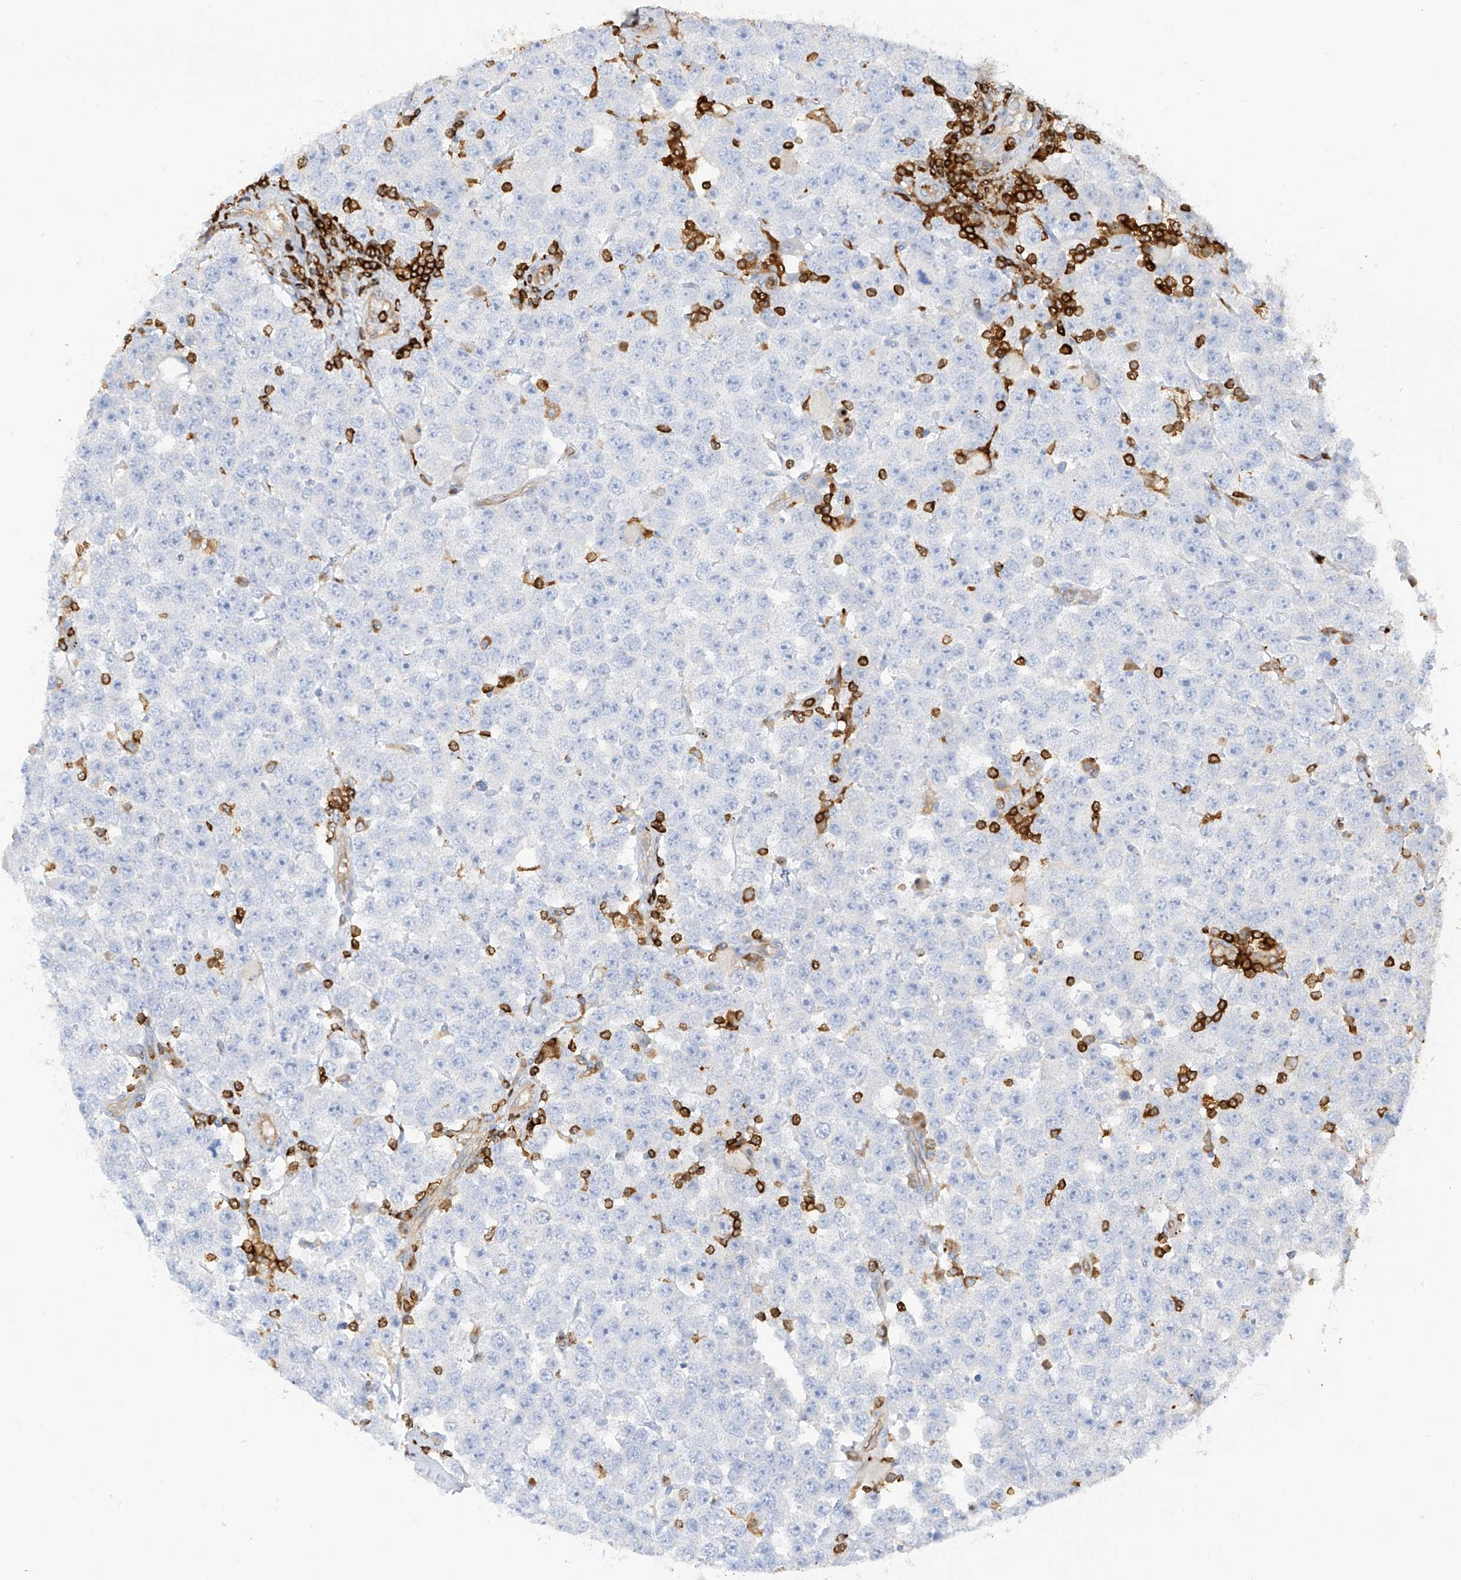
{"staining": {"intensity": "negative", "quantity": "none", "location": "none"}, "tissue": "testis cancer", "cell_type": "Tumor cells", "image_type": "cancer", "snomed": [{"axis": "morphology", "description": "Seminoma, NOS"}, {"axis": "topography", "description": "Testis"}], "caption": "Tumor cells are negative for protein expression in human testis cancer.", "gene": "ARHGAP25", "patient": {"sex": "male", "age": 28}}